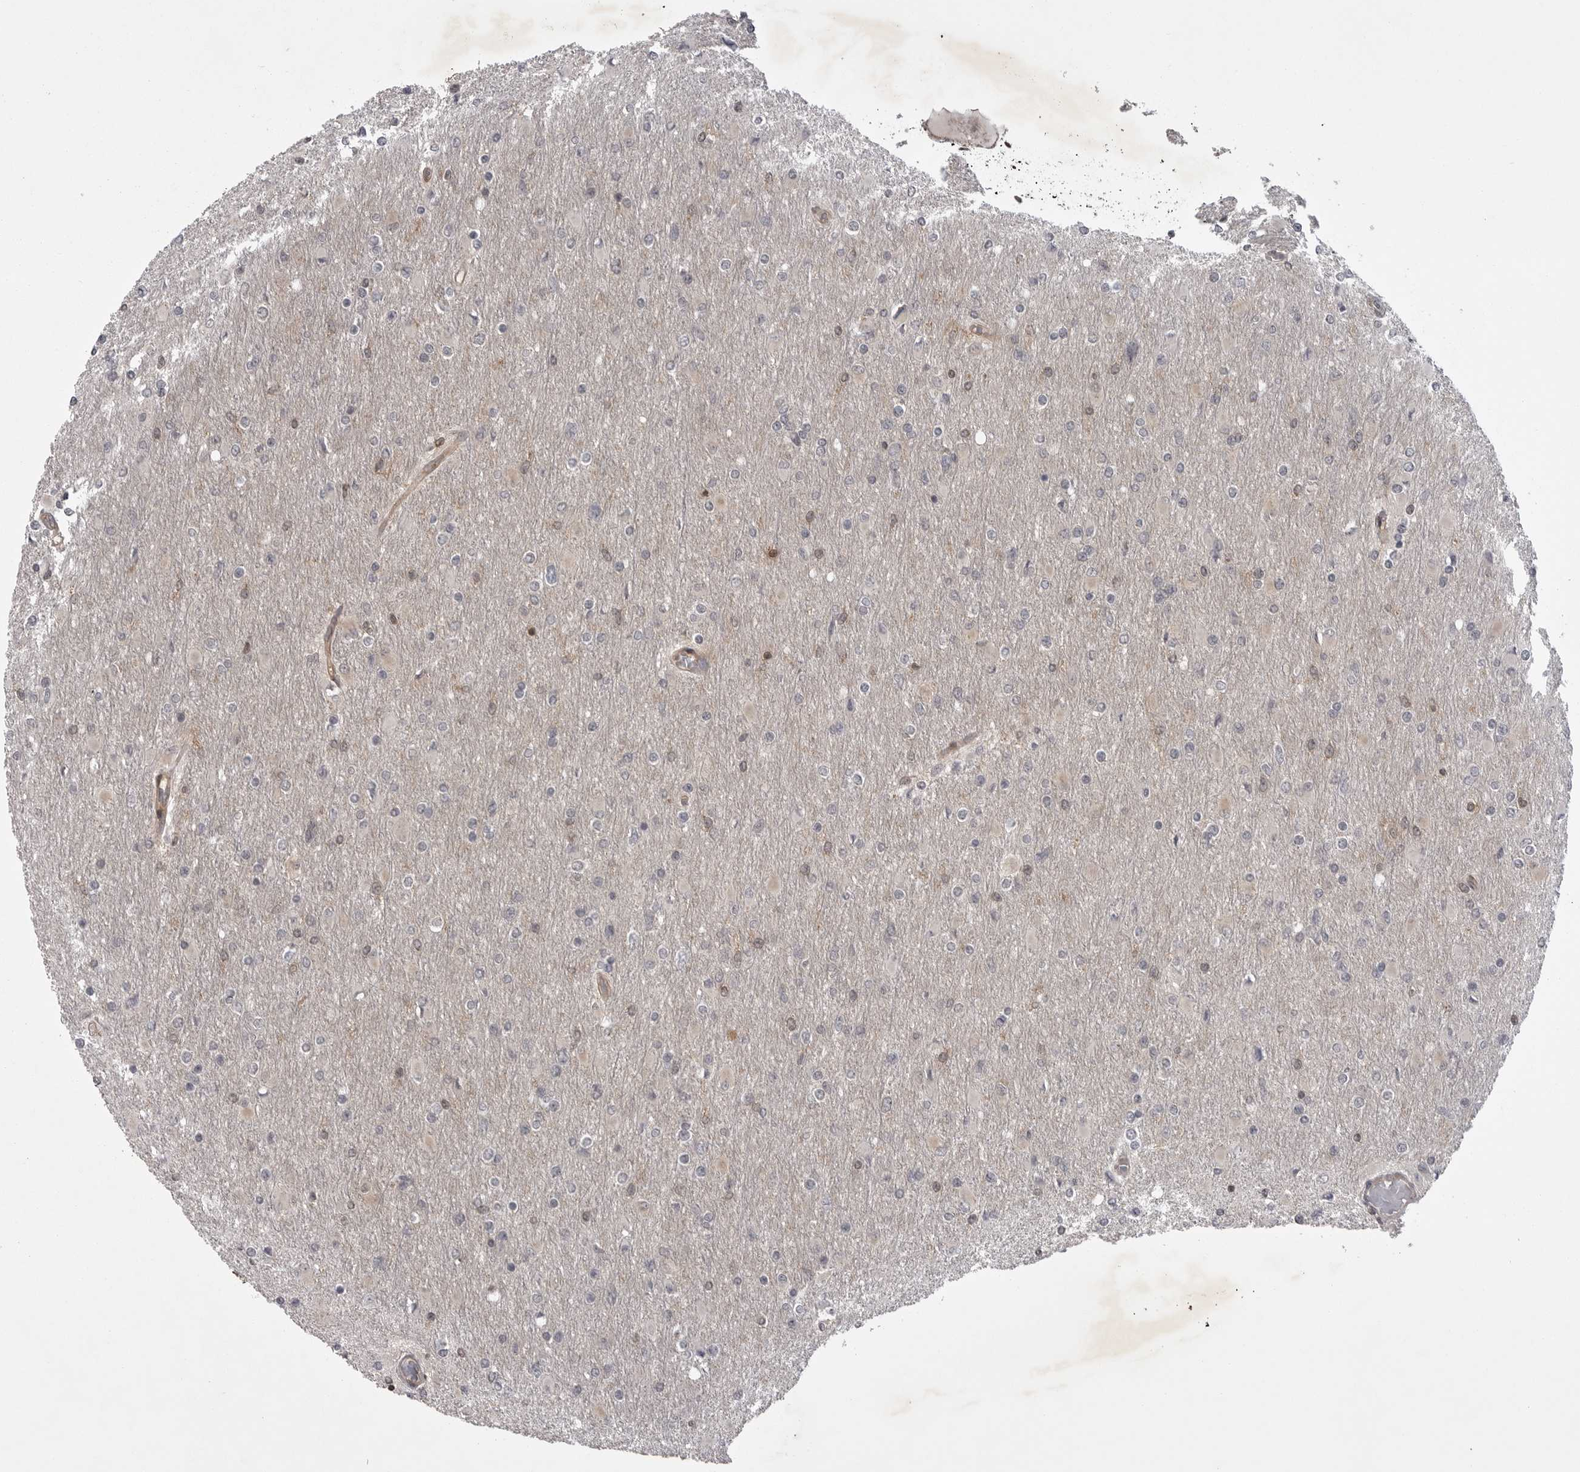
{"staining": {"intensity": "negative", "quantity": "none", "location": "none"}, "tissue": "glioma", "cell_type": "Tumor cells", "image_type": "cancer", "snomed": [{"axis": "morphology", "description": "Glioma, malignant, High grade"}, {"axis": "topography", "description": "Cerebral cortex"}], "caption": "This is an immunohistochemistry (IHC) micrograph of human malignant glioma (high-grade). There is no staining in tumor cells.", "gene": "STK24", "patient": {"sex": "female", "age": 36}}